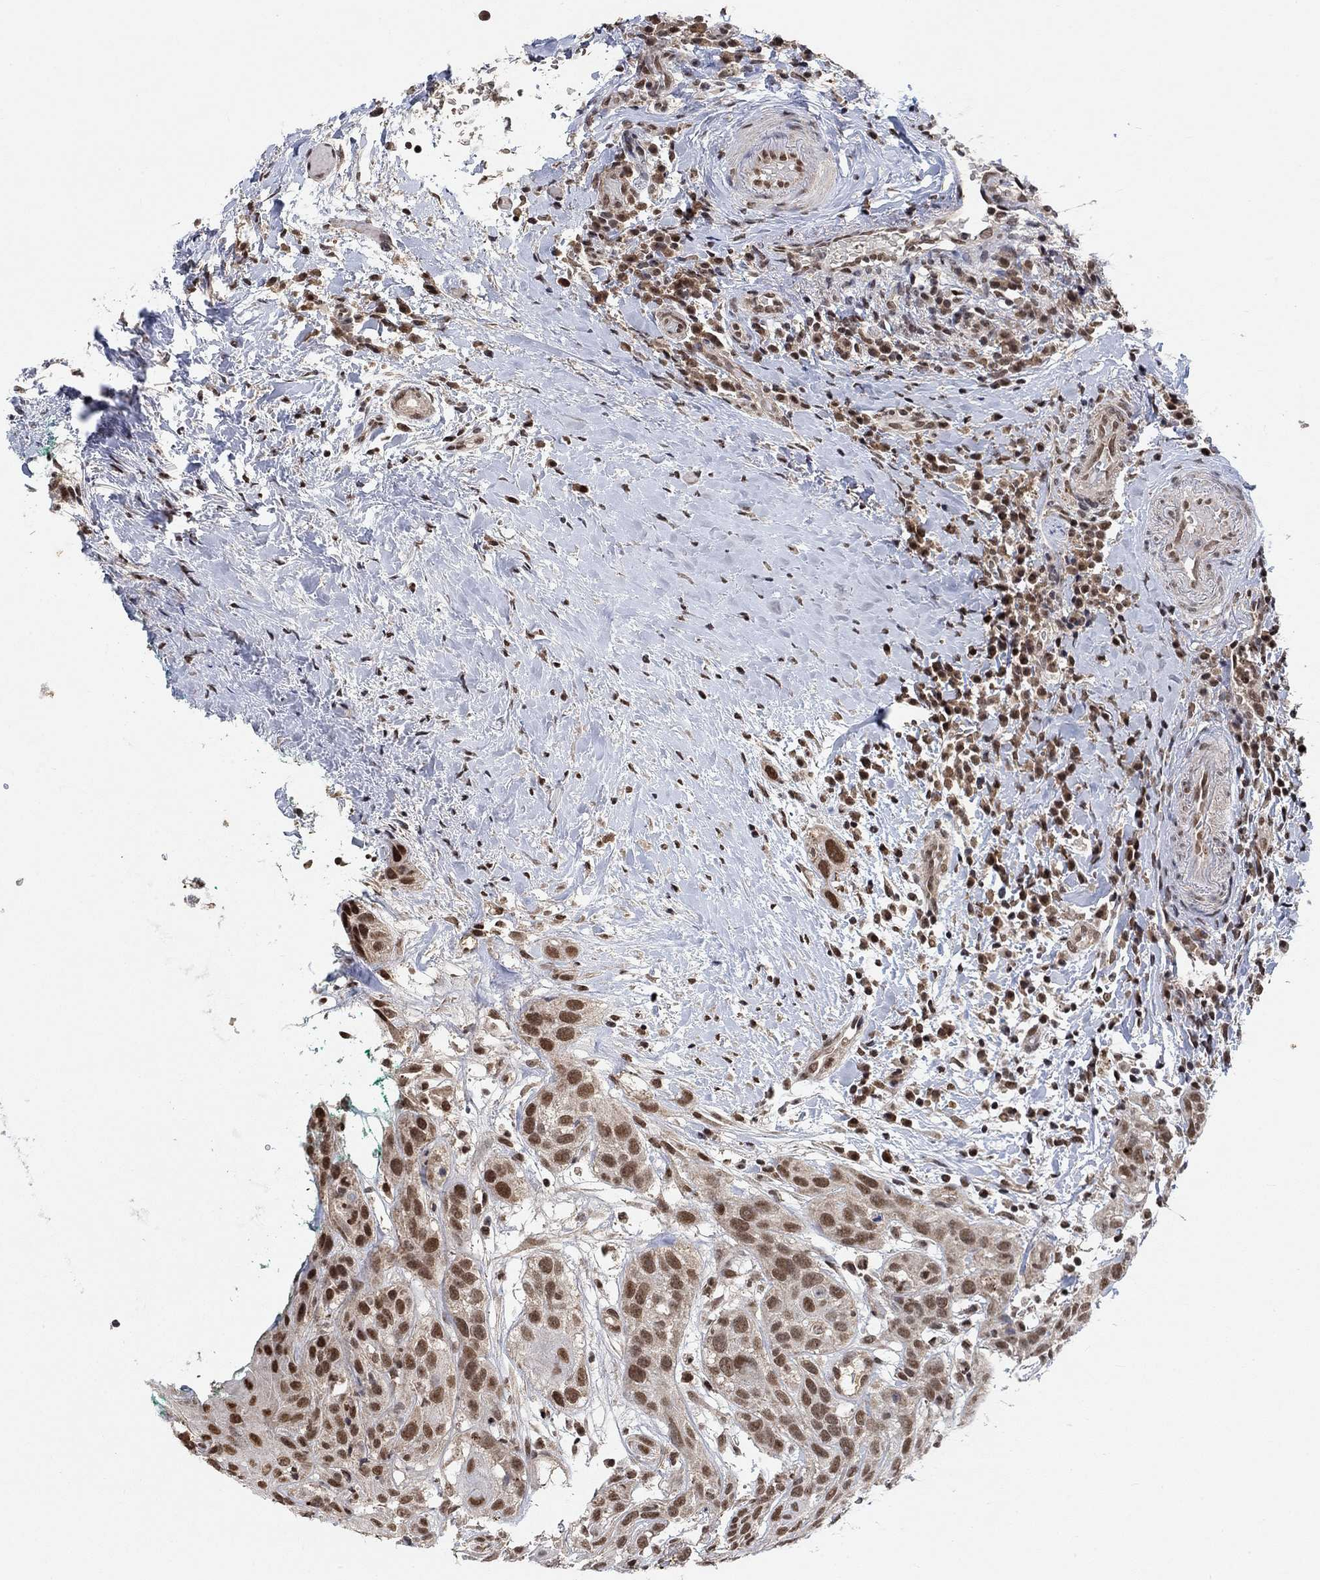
{"staining": {"intensity": "moderate", "quantity": "25%-75%", "location": "nuclear"}, "tissue": "head and neck cancer", "cell_type": "Tumor cells", "image_type": "cancer", "snomed": [{"axis": "morphology", "description": "Normal tissue, NOS"}, {"axis": "morphology", "description": "Squamous cell carcinoma, NOS"}, {"axis": "topography", "description": "Oral tissue"}, {"axis": "topography", "description": "Salivary gland"}, {"axis": "topography", "description": "Head-Neck"}], "caption": "Immunohistochemistry (IHC) micrograph of human head and neck cancer (squamous cell carcinoma) stained for a protein (brown), which exhibits medium levels of moderate nuclear staining in approximately 25%-75% of tumor cells.", "gene": "THAP8", "patient": {"sex": "female", "age": 62}}